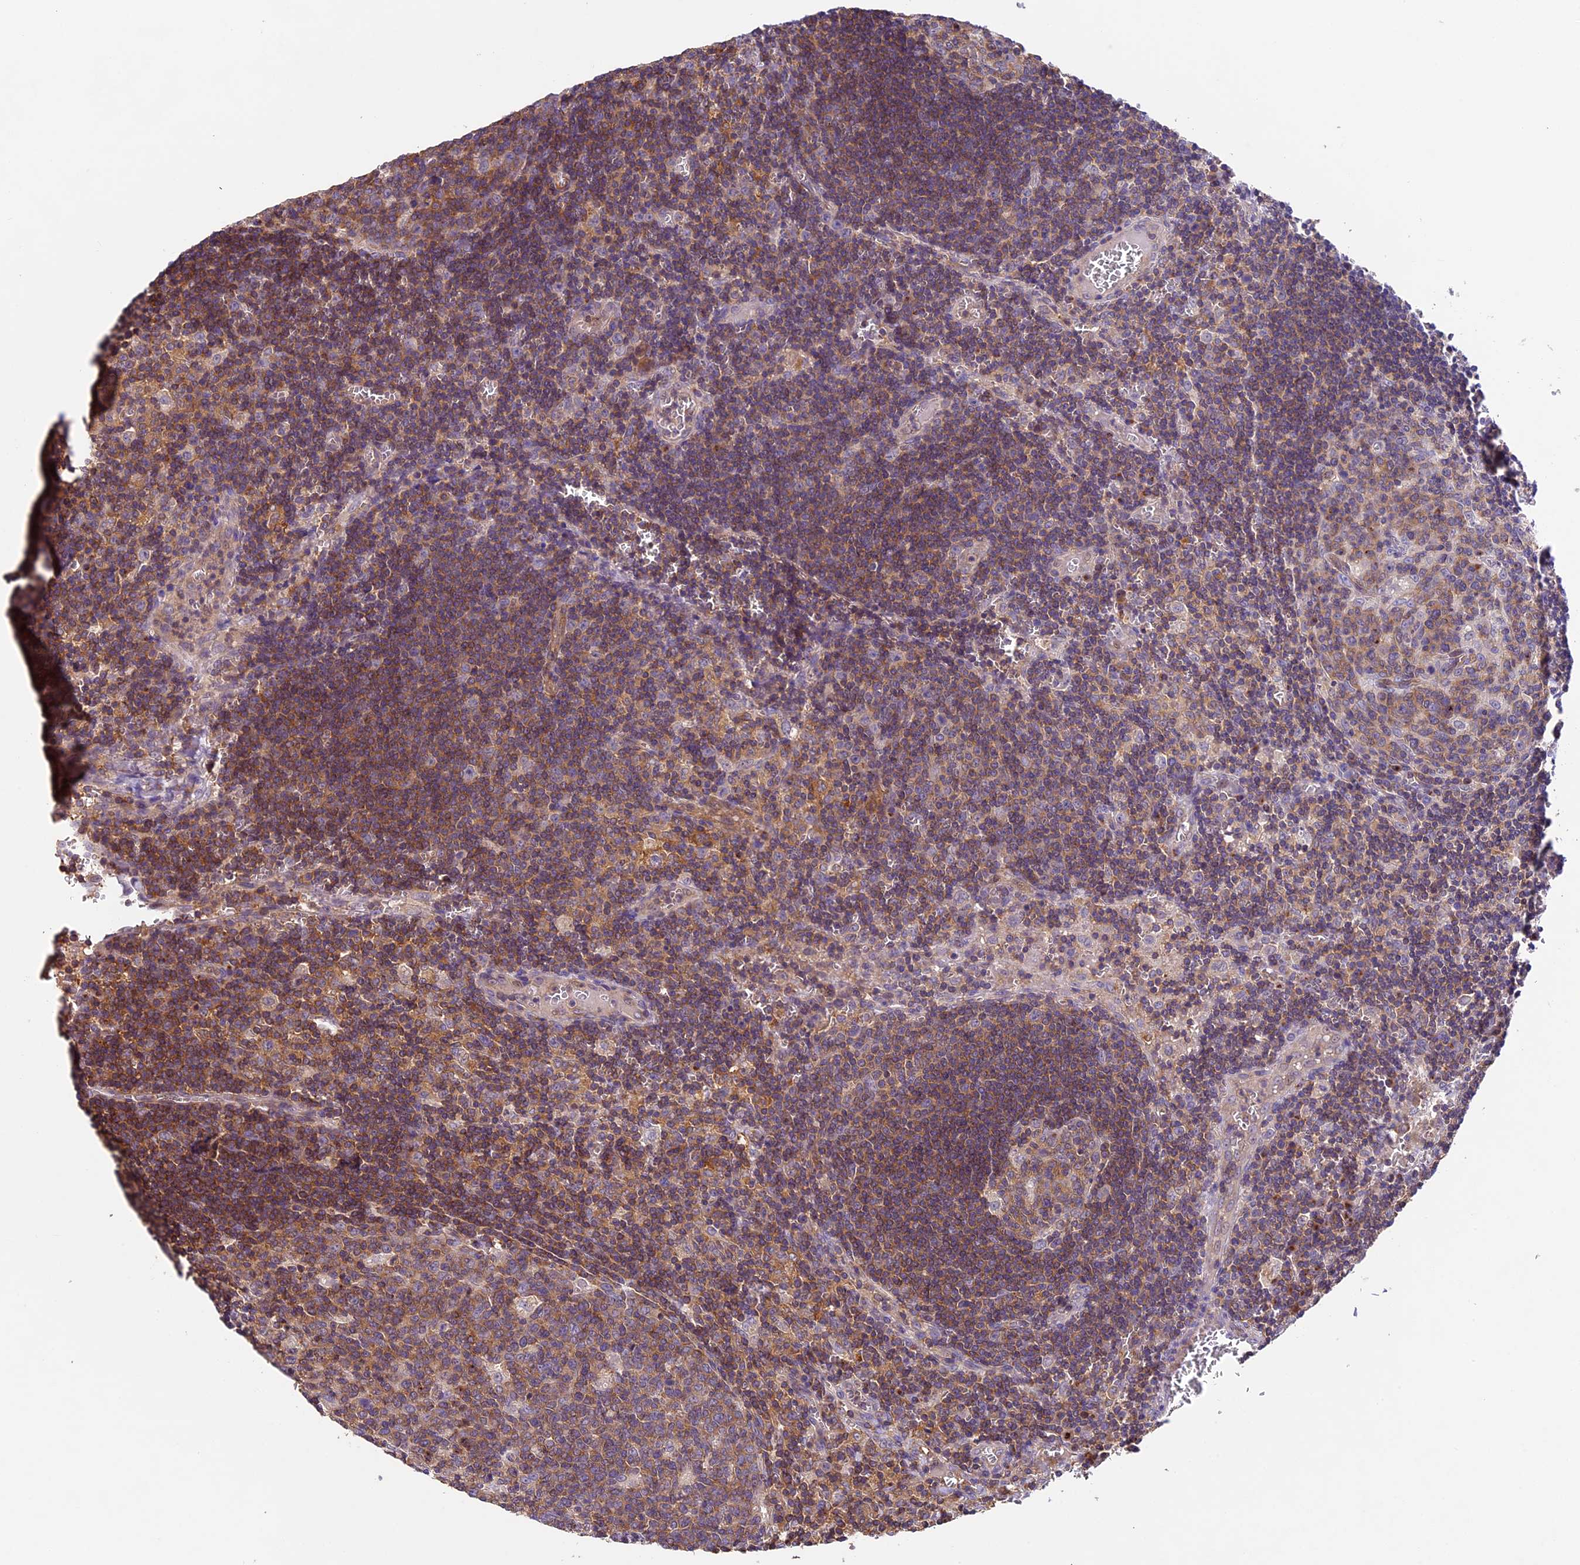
{"staining": {"intensity": "moderate", "quantity": "25%-75%", "location": "cytoplasmic/membranous"}, "tissue": "lymph node", "cell_type": "Germinal center cells", "image_type": "normal", "snomed": [{"axis": "morphology", "description": "Normal tissue, NOS"}, {"axis": "topography", "description": "Lymph node"}], "caption": "Germinal center cells reveal medium levels of moderate cytoplasmic/membranous positivity in about 25%-75% of cells in normal lymph node. Nuclei are stained in blue.", "gene": "TBC1D1", "patient": {"sex": "female", "age": 73}}